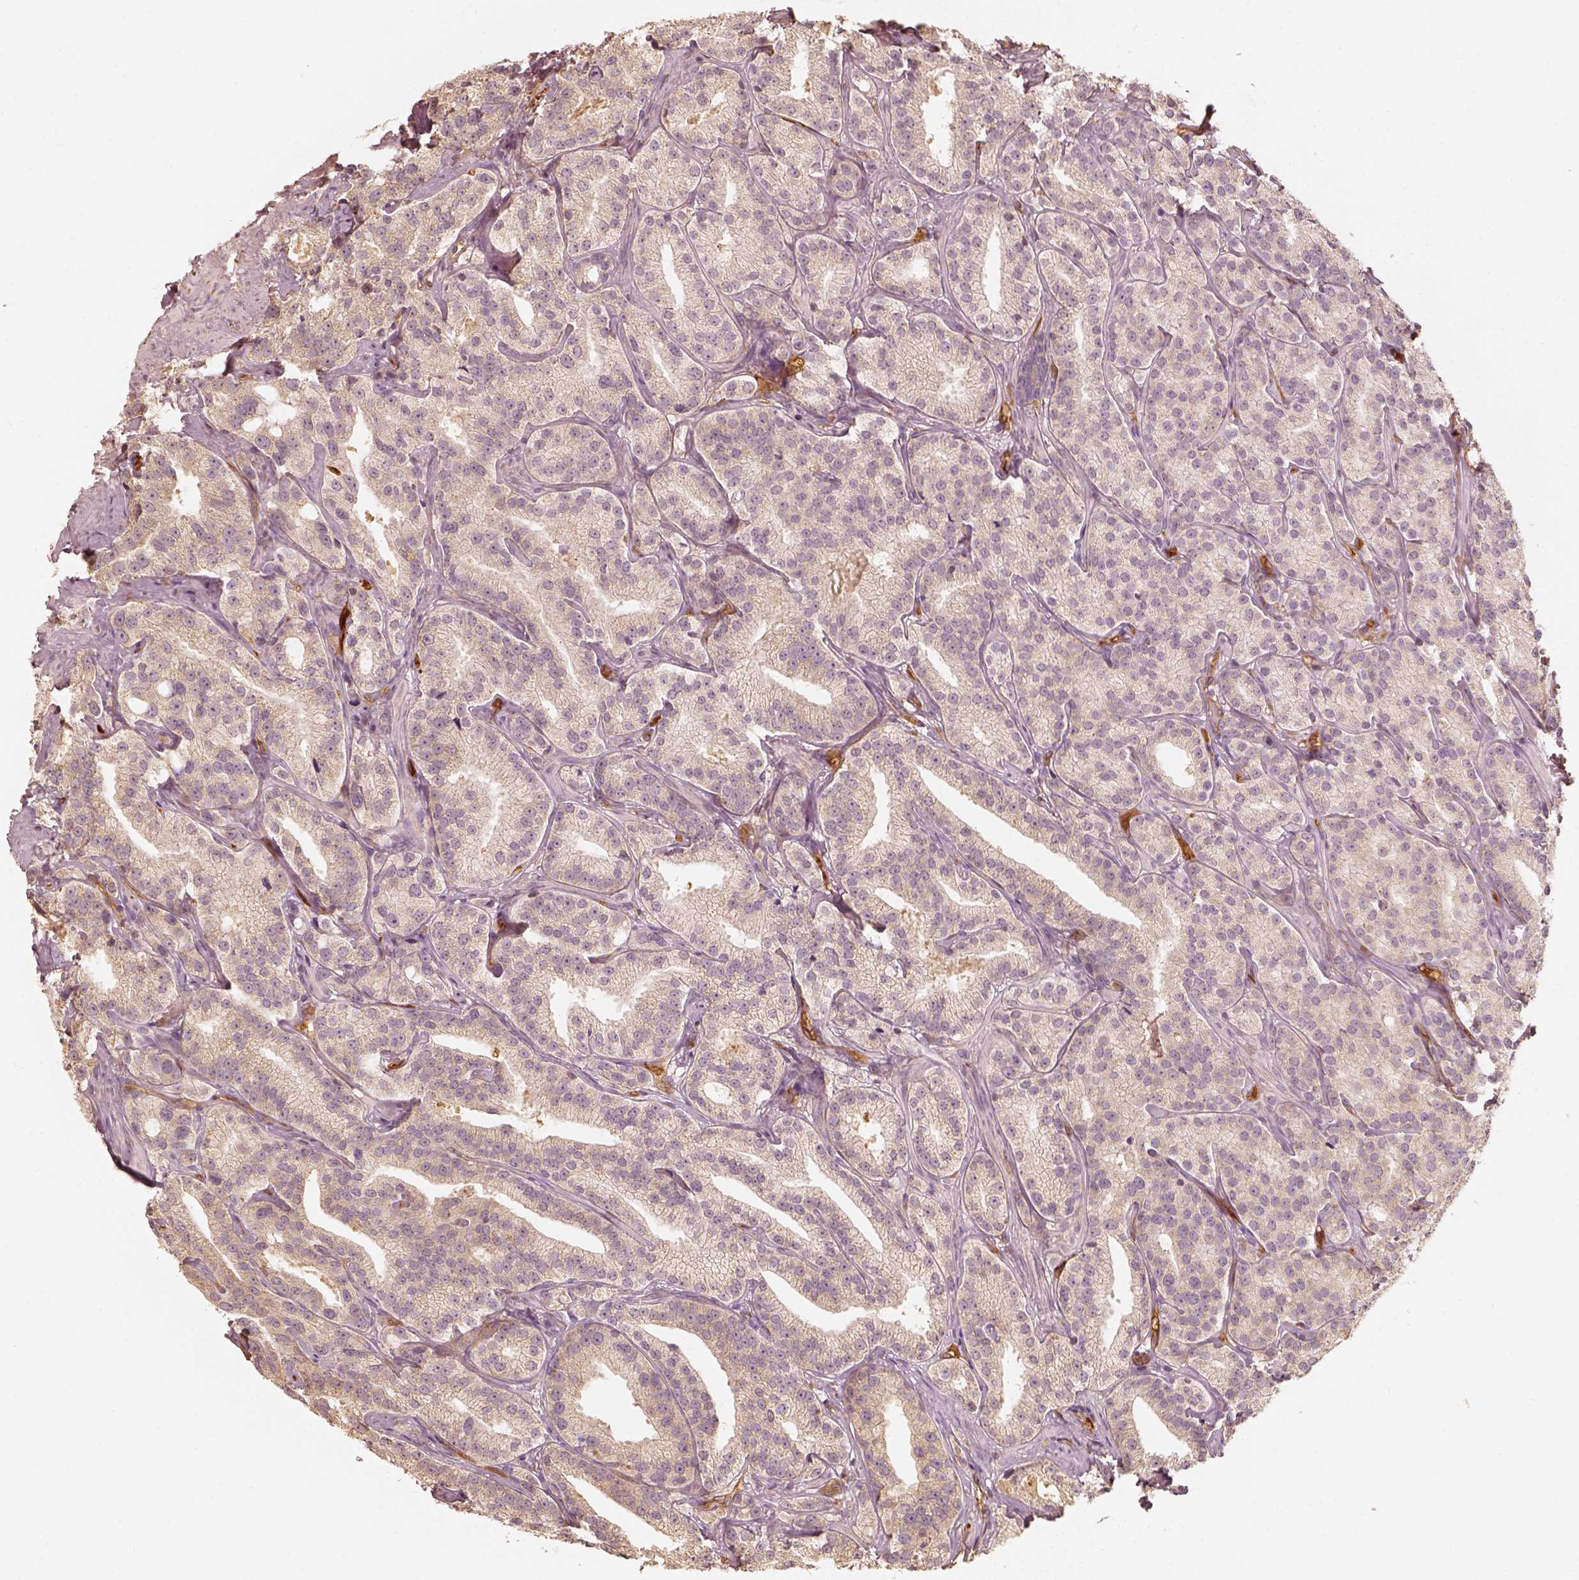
{"staining": {"intensity": "weak", "quantity": "25%-75%", "location": "cytoplasmic/membranous"}, "tissue": "prostate cancer", "cell_type": "Tumor cells", "image_type": "cancer", "snomed": [{"axis": "morphology", "description": "Adenocarcinoma, High grade"}, {"axis": "topography", "description": "Prostate"}], "caption": "A high-resolution micrograph shows immunohistochemistry staining of prostate cancer (adenocarcinoma (high-grade)), which displays weak cytoplasmic/membranous positivity in about 25%-75% of tumor cells.", "gene": "FSCN1", "patient": {"sex": "male", "age": 75}}